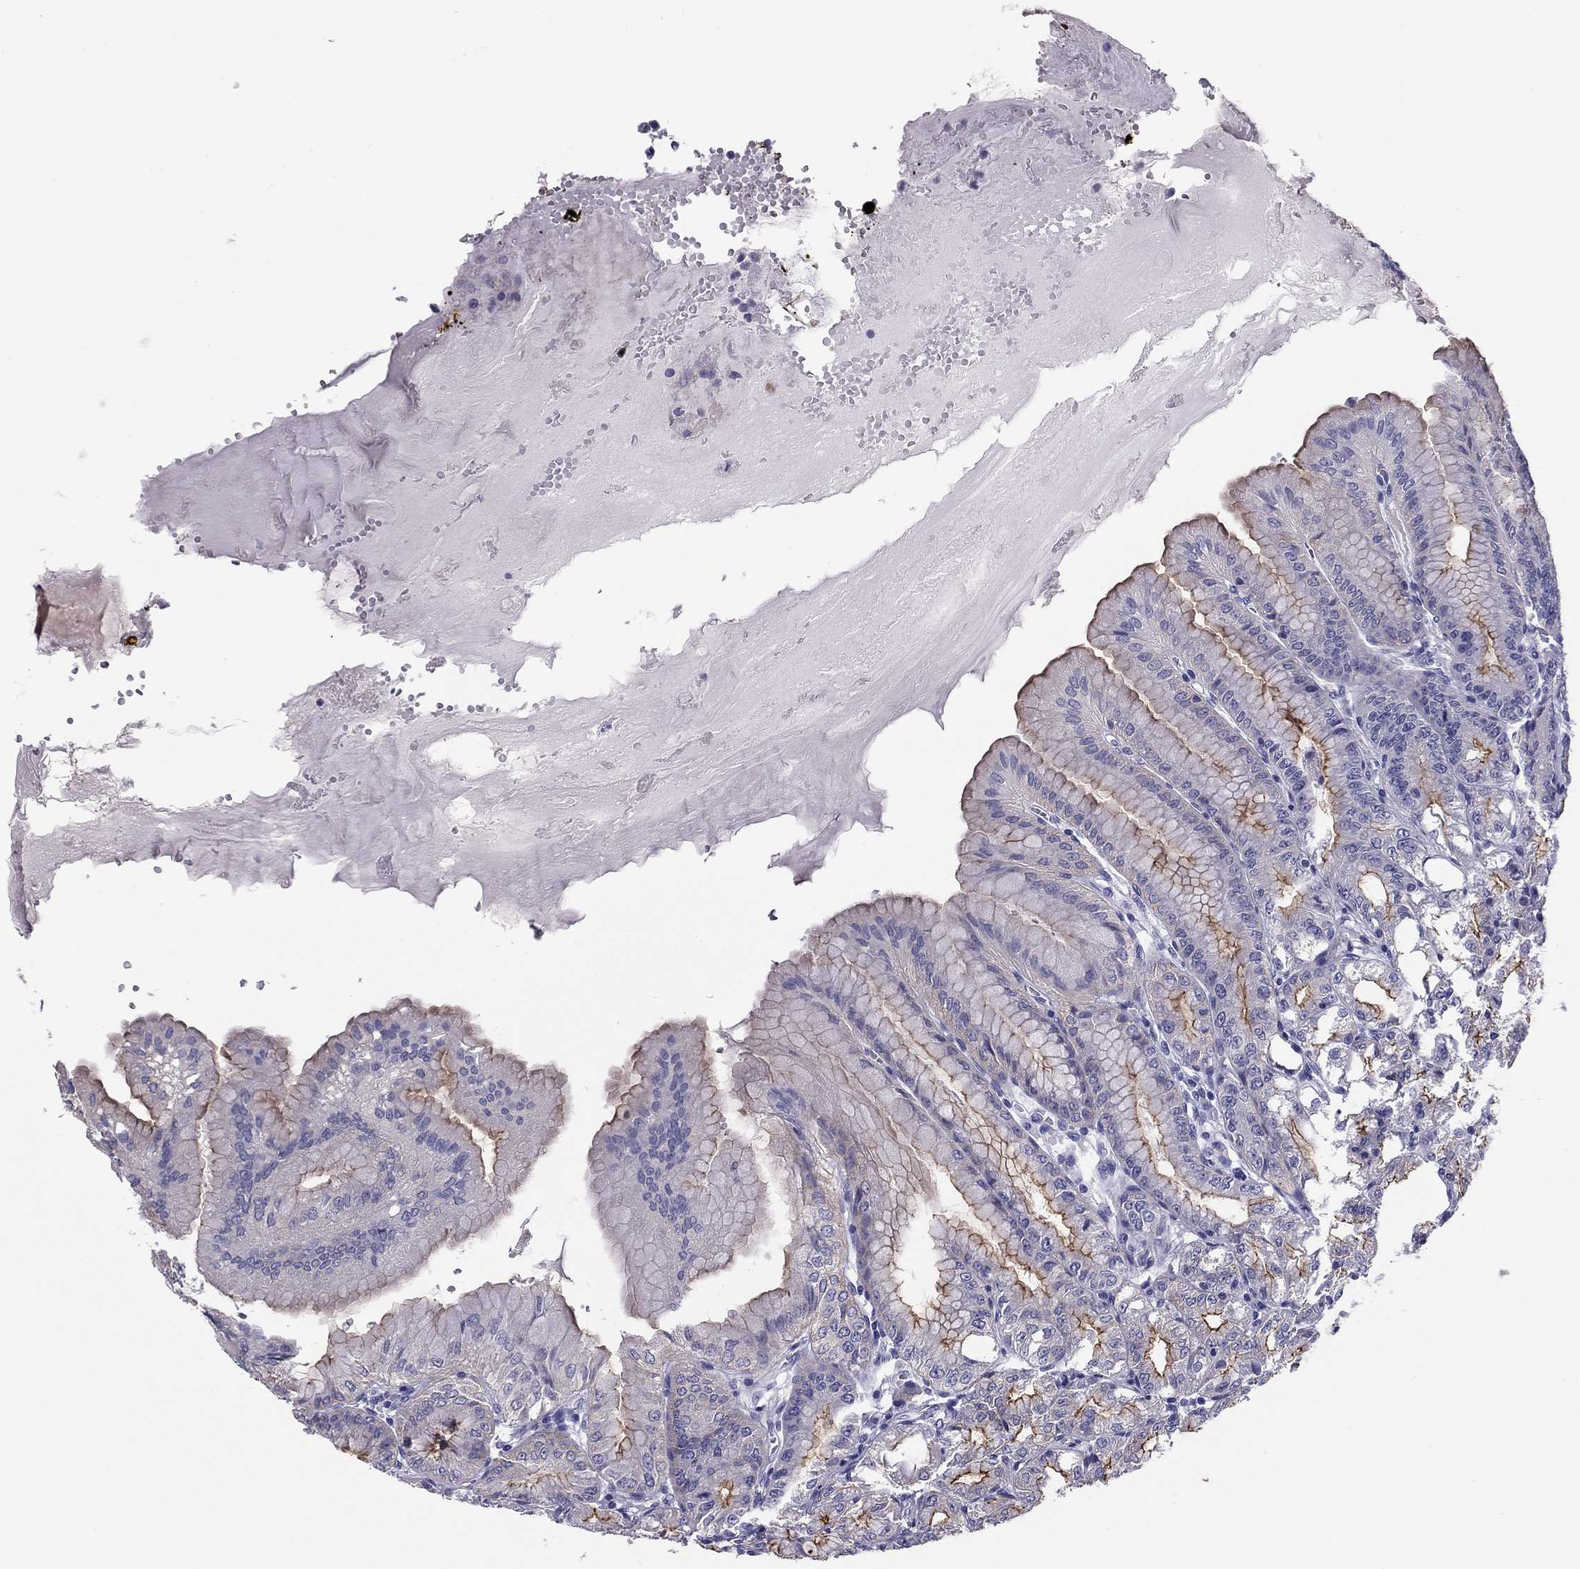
{"staining": {"intensity": "strong", "quantity": "<25%", "location": "cytoplasmic/membranous"}, "tissue": "stomach", "cell_type": "Glandular cells", "image_type": "normal", "snomed": [{"axis": "morphology", "description": "Normal tissue, NOS"}, {"axis": "topography", "description": "Stomach"}], "caption": "Stomach stained with DAB (3,3'-diaminobenzidine) IHC exhibits medium levels of strong cytoplasmic/membranous expression in approximately <25% of glandular cells. The staining is performed using DAB brown chromogen to label protein expression. The nuclei are counter-stained blue using hematoxylin.", "gene": "FLNC", "patient": {"sex": "male", "age": 71}}